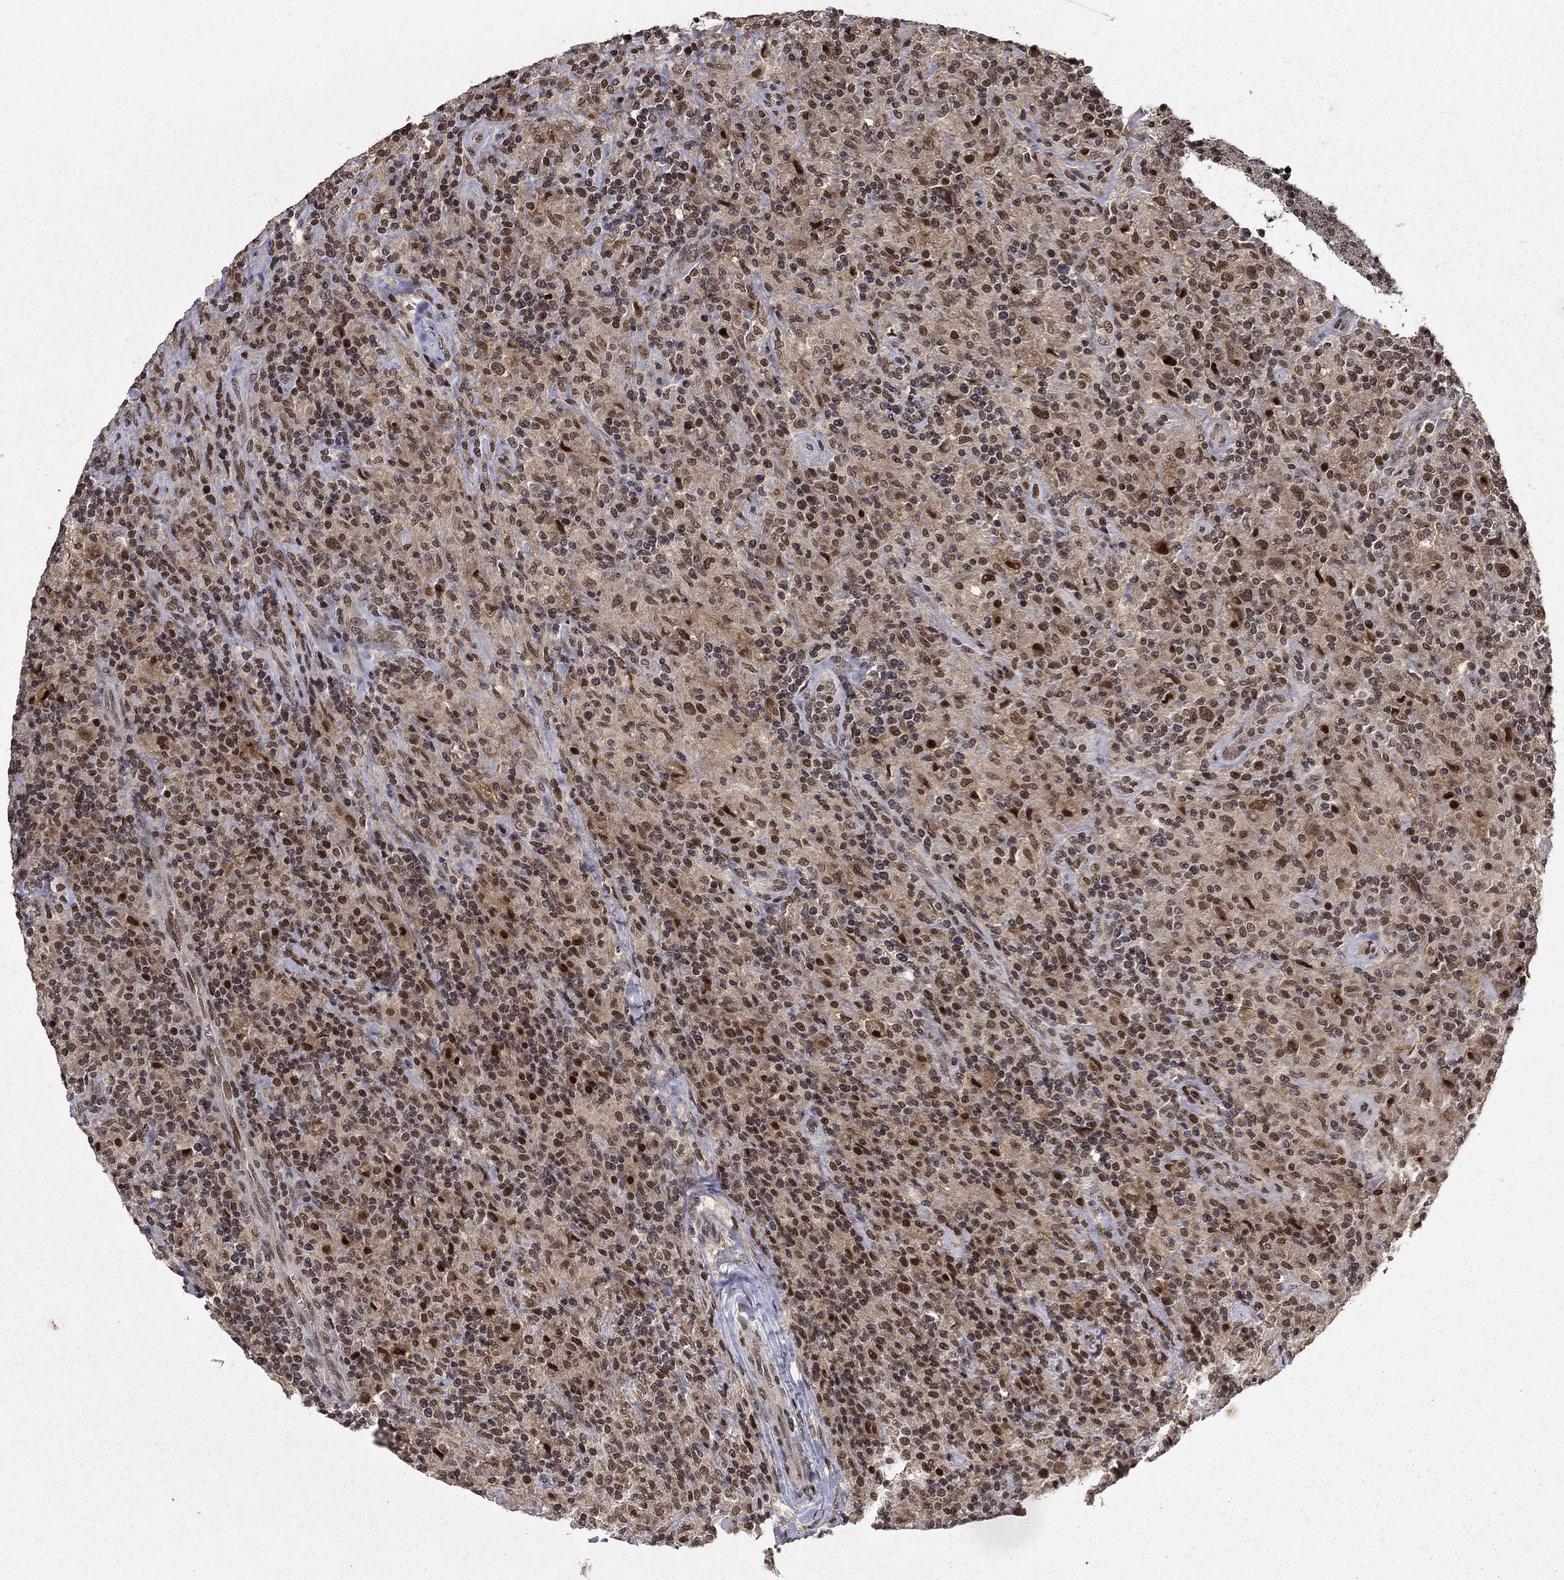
{"staining": {"intensity": "negative", "quantity": "none", "location": "none"}, "tissue": "lymphoma", "cell_type": "Tumor cells", "image_type": "cancer", "snomed": [{"axis": "morphology", "description": "Hodgkin's disease, NOS"}, {"axis": "topography", "description": "Lymph node"}], "caption": "This micrograph is of Hodgkin's disease stained with IHC to label a protein in brown with the nuclei are counter-stained blue. There is no positivity in tumor cells.", "gene": "CDCA7L", "patient": {"sex": "male", "age": 70}}